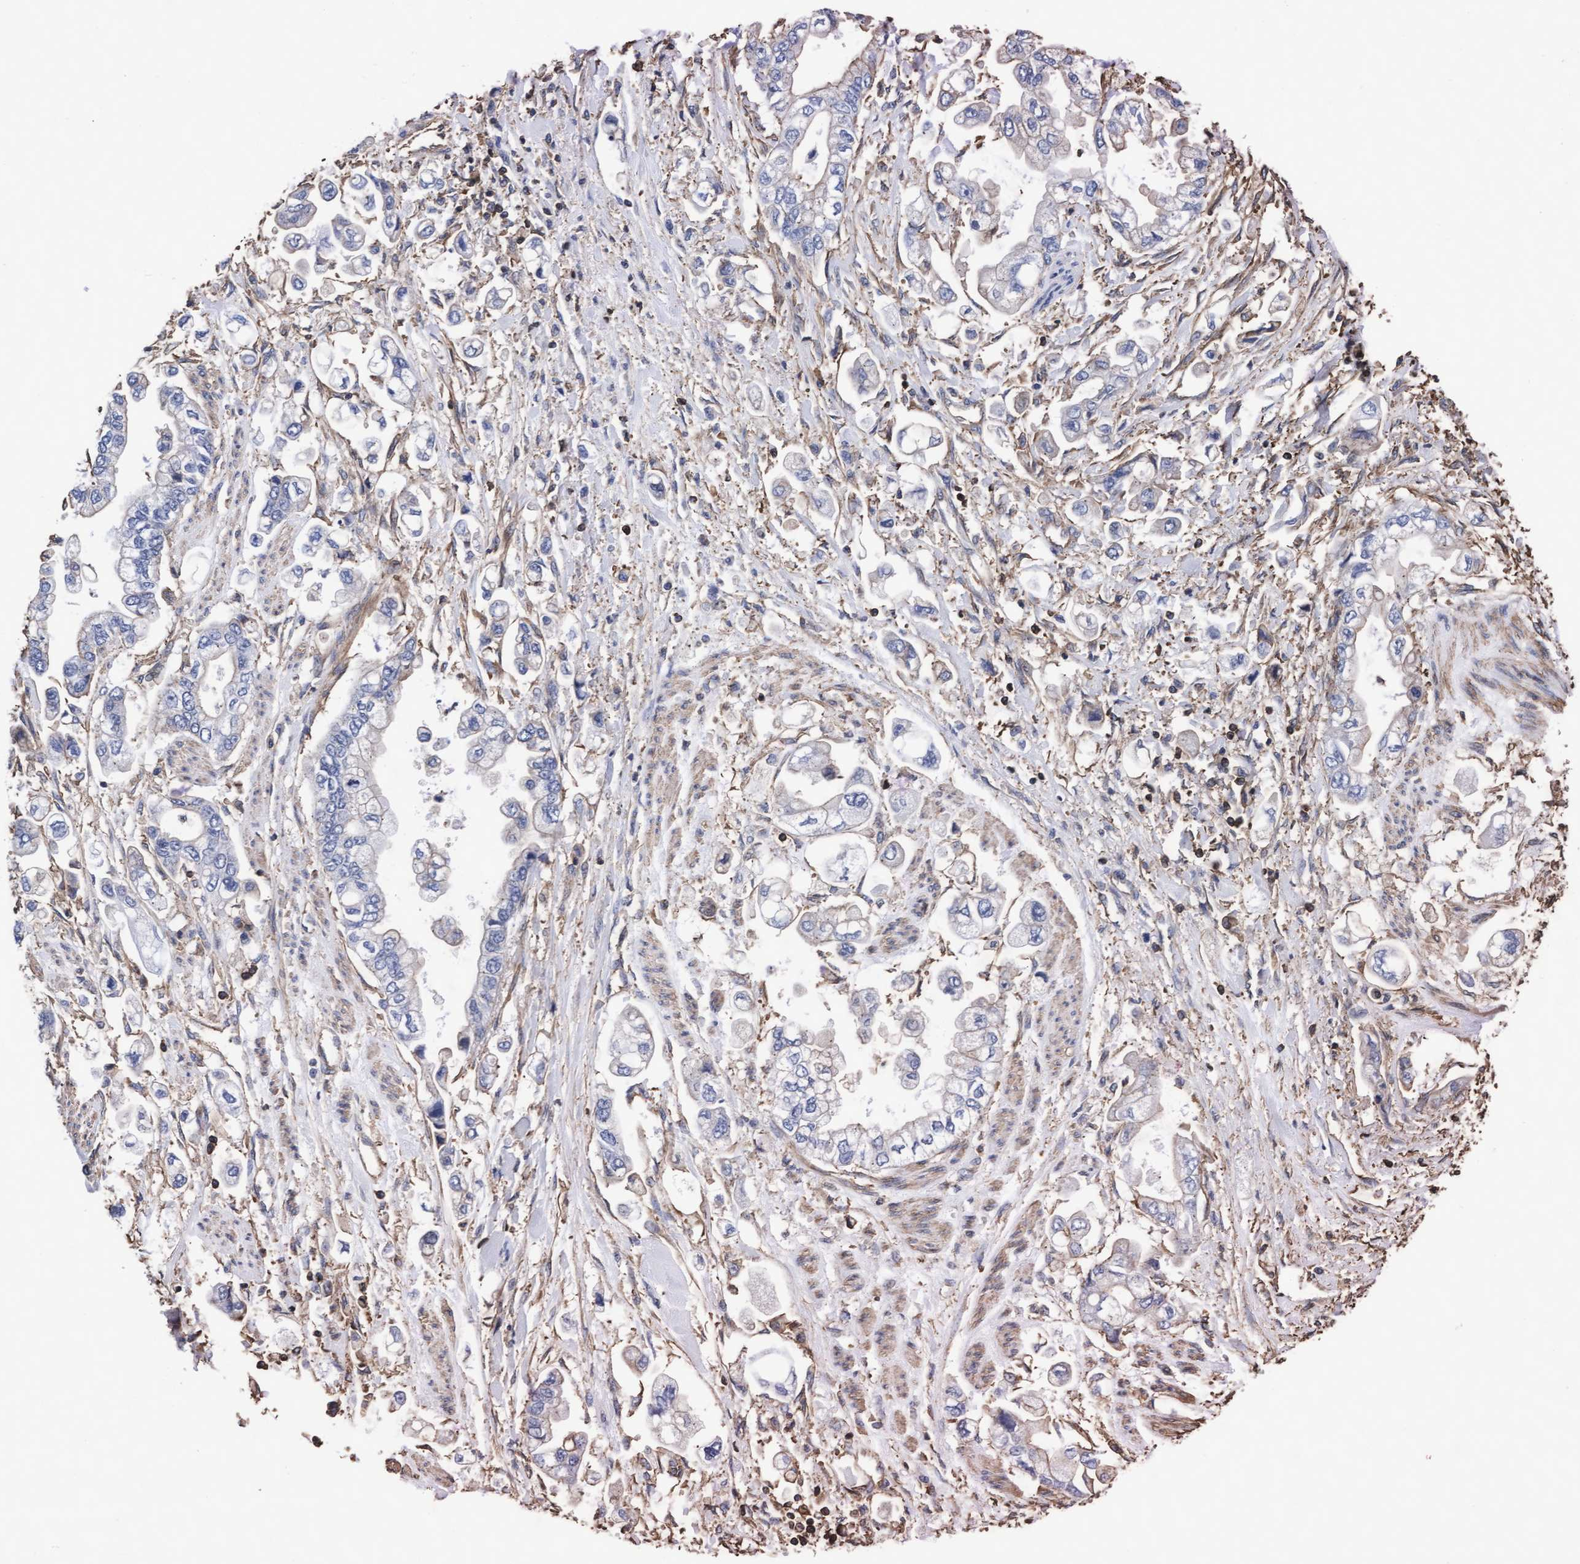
{"staining": {"intensity": "negative", "quantity": "none", "location": "none"}, "tissue": "stomach cancer", "cell_type": "Tumor cells", "image_type": "cancer", "snomed": [{"axis": "morphology", "description": "Normal tissue, NOS"}, {"axis": "morphology", "description": "Adenocarcinoma, NOS"}, {"axis": "topography", "description": "Stomach"}], "caption": "Stomach cancer was stained to show a protein in brown. There is no significant expression in tumor cells.", "gene": "GRHPR", "patient": {"sex": "male", "age": 62}}